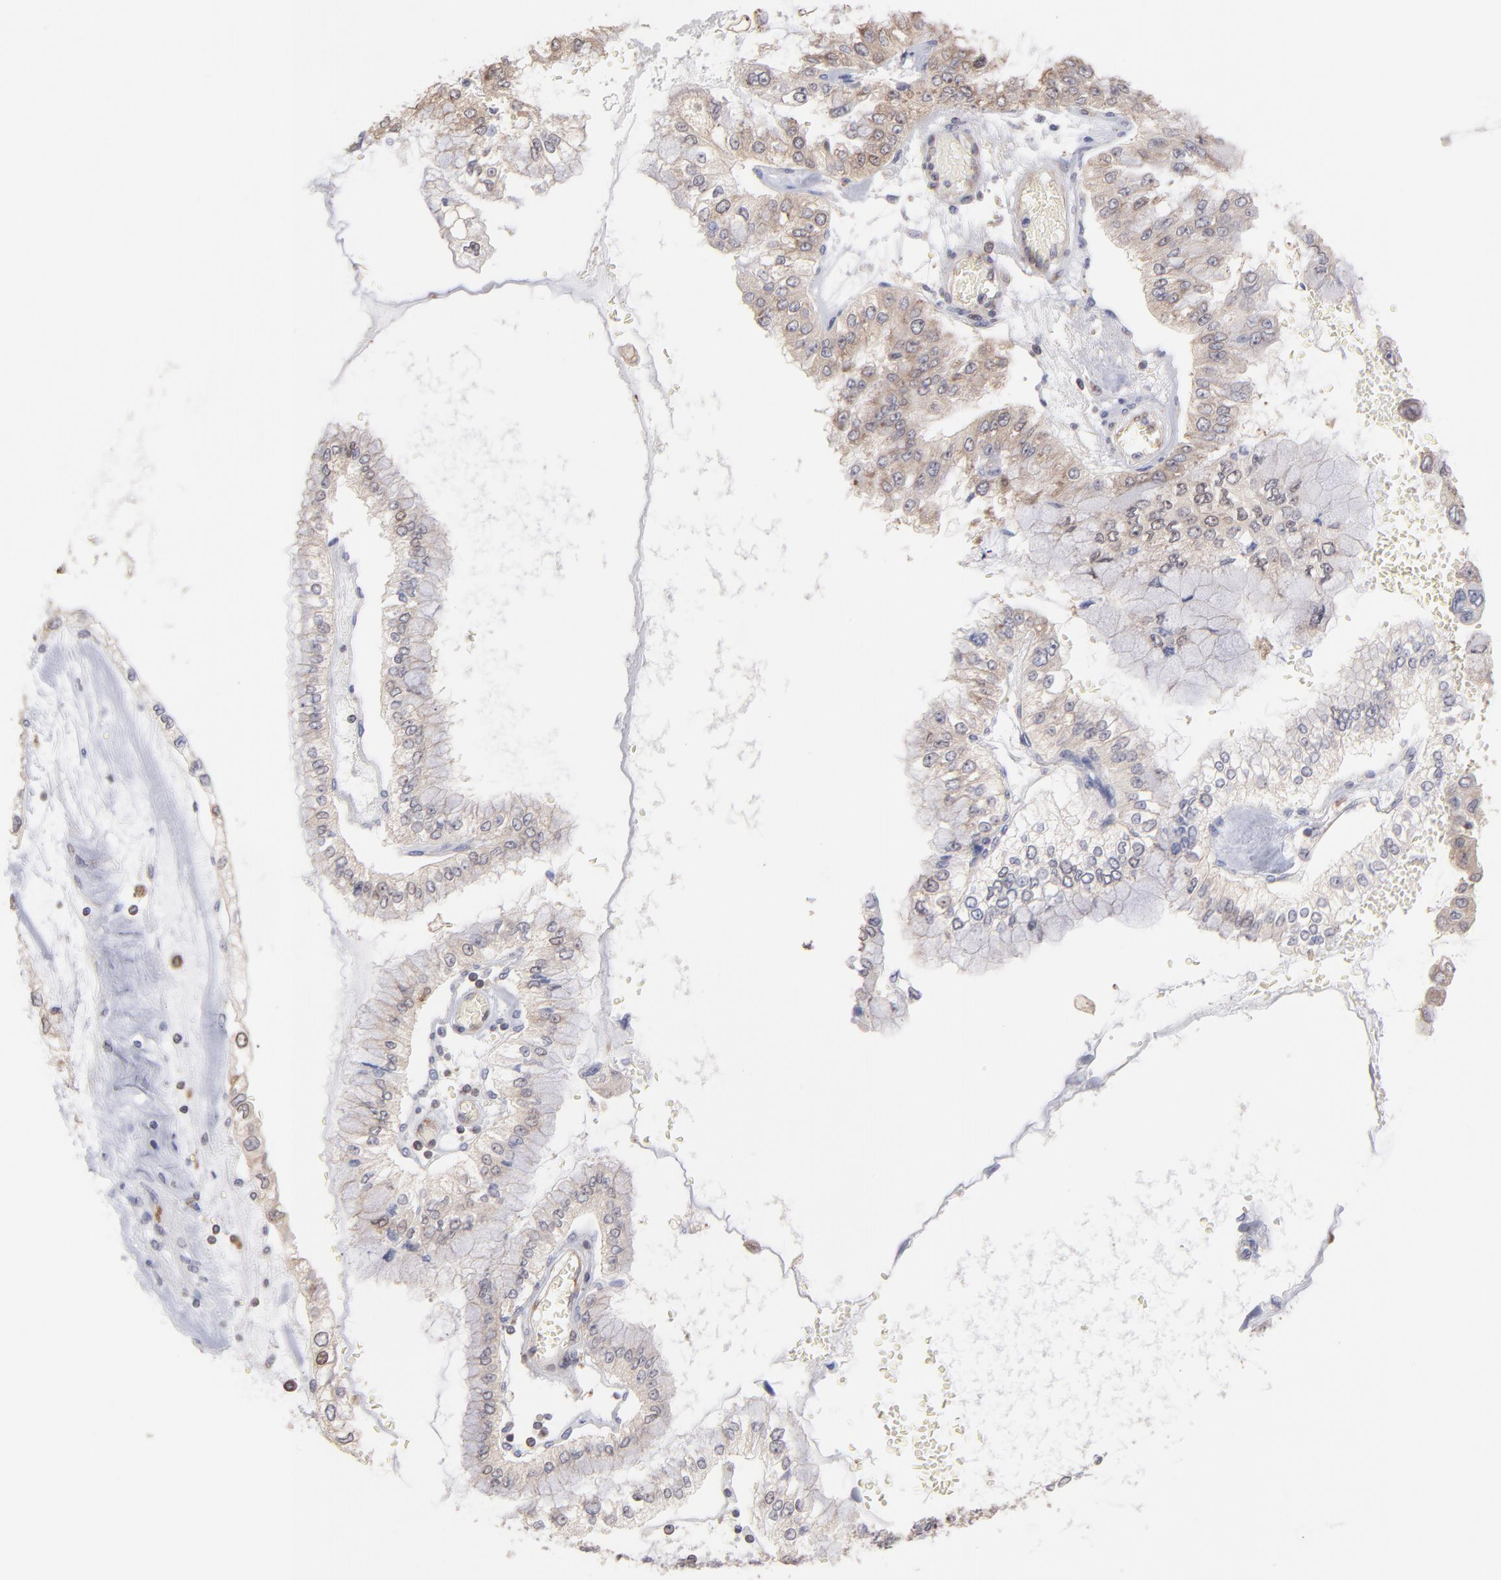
{"staining": {"intensity": "weak", "quantity": "25%-75%", "location": "cytoplasmic/membranous"}, "tissue": "liver cancer", "cell_type": "Tumor cells", "image_type": "cancer", "snomed": [{"axis": "morphology", "description": "Cholangiocarcinoma"}, {"axis": "topography", "description": "Liver"}], "caption": "Protein expression analysis of cholangiocarcinoma (liver) demonstrates weak cytoplasmic/membranous expression in about 25%-75% of tumor cells.", "gene": "MAPRE1", "patient": {"sex": "female", "age": 79}}